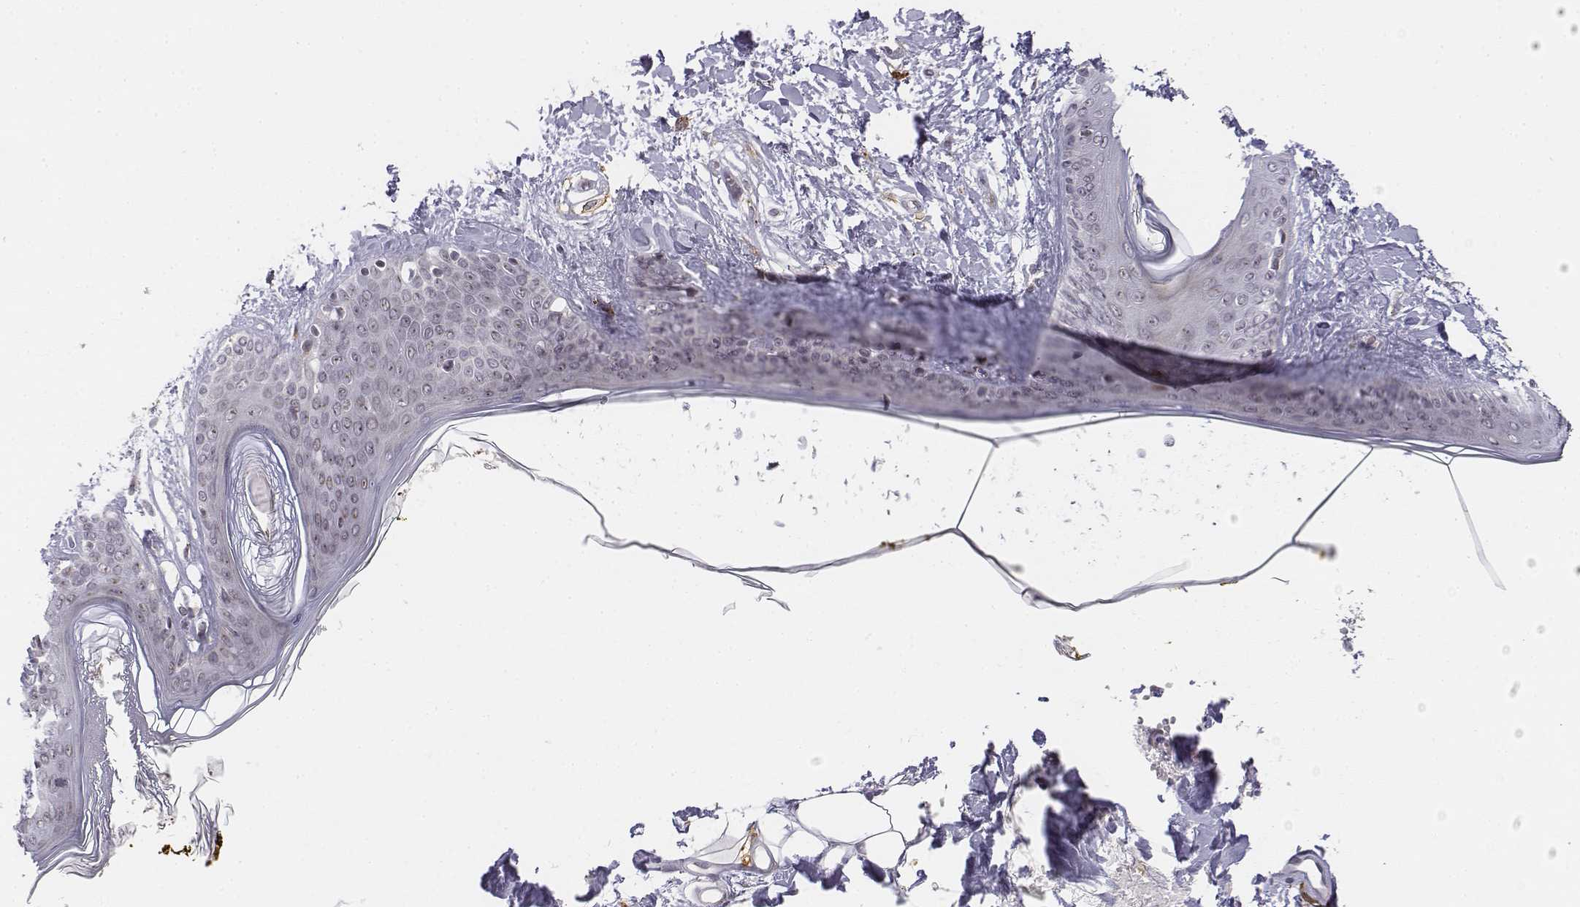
{"staining": {"intensity": "negative", "quantity": "none", "location": "none"}, "tissue": "skin", "cell_type": "Fibroblasts", "image_type": "normal", "snomed": [{"axis": "morphology", "description": "Normal tissue, NOS"}, {"axis": "topography", "description": "Skin"}], "caption": "Immunohistochemistry histopathology image of benign human skin stained for a protein (brown), which reveals no expression in fibroblasts. (DAB IHC visualized using brightfield microscopy, high magnification).", "gene": "CD14", "patient": {"sex": "female", "age": 34}}